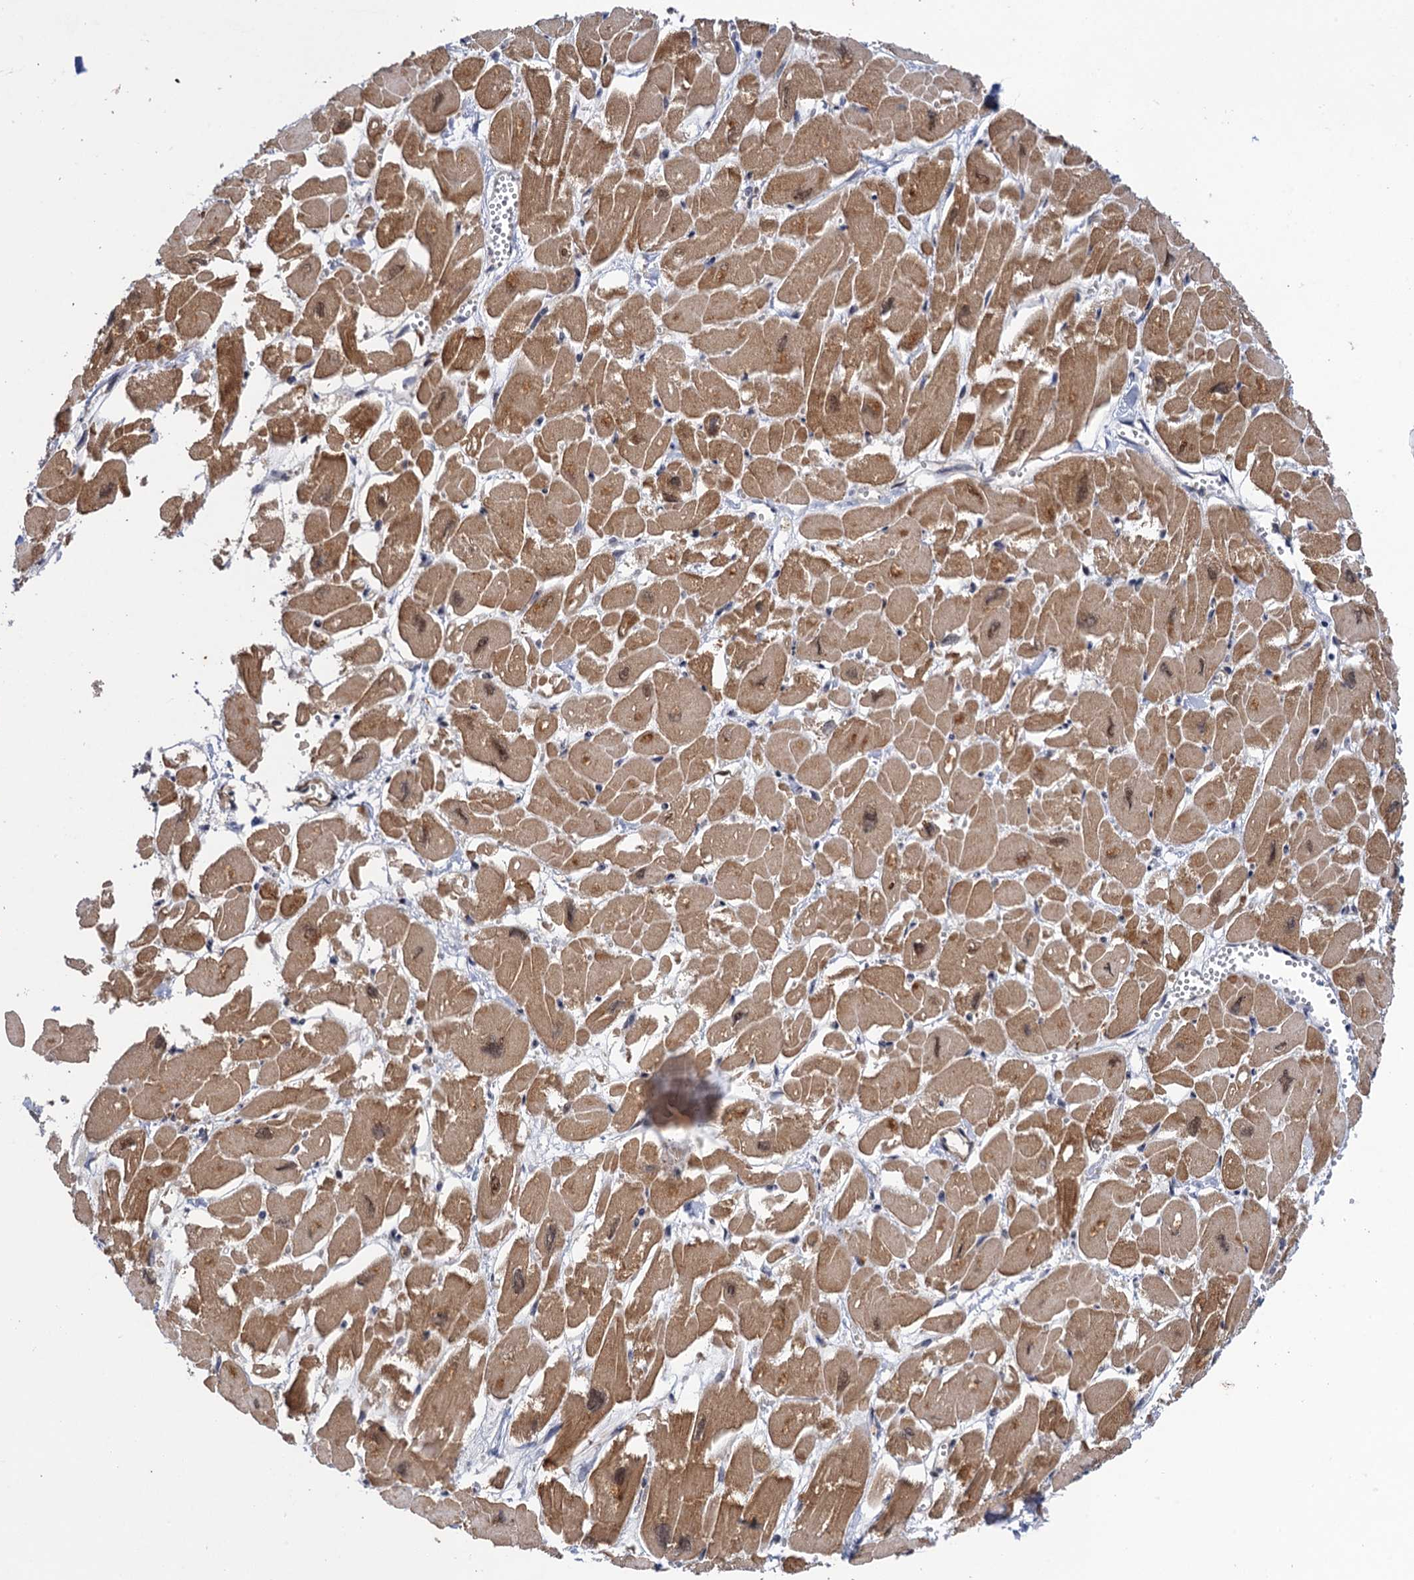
{"staining": {"intensity": "moderate", "quantity": ">75%", "location": "cytoplasmic/membranous,nuclear"}, "tissue": "heart muscle", "cell_type": "Cardiomyocytes", "image_type": "normal", "snomed": [{"axis": "morphology", "description": "Normal tissue, NOS"}, {"axis": "topography", "description": "Heart"}], "caption": "Immunohistochemistry histopathology image of unremarkable heart muscle stained for a protein (brown), which displays medium levels of moderate cytoplasmic/membranous,nuclear positivity in about >75% of cardiomyocytes.", "gene": "NEK8", "patient": {"sex": "male", "age": 54}}